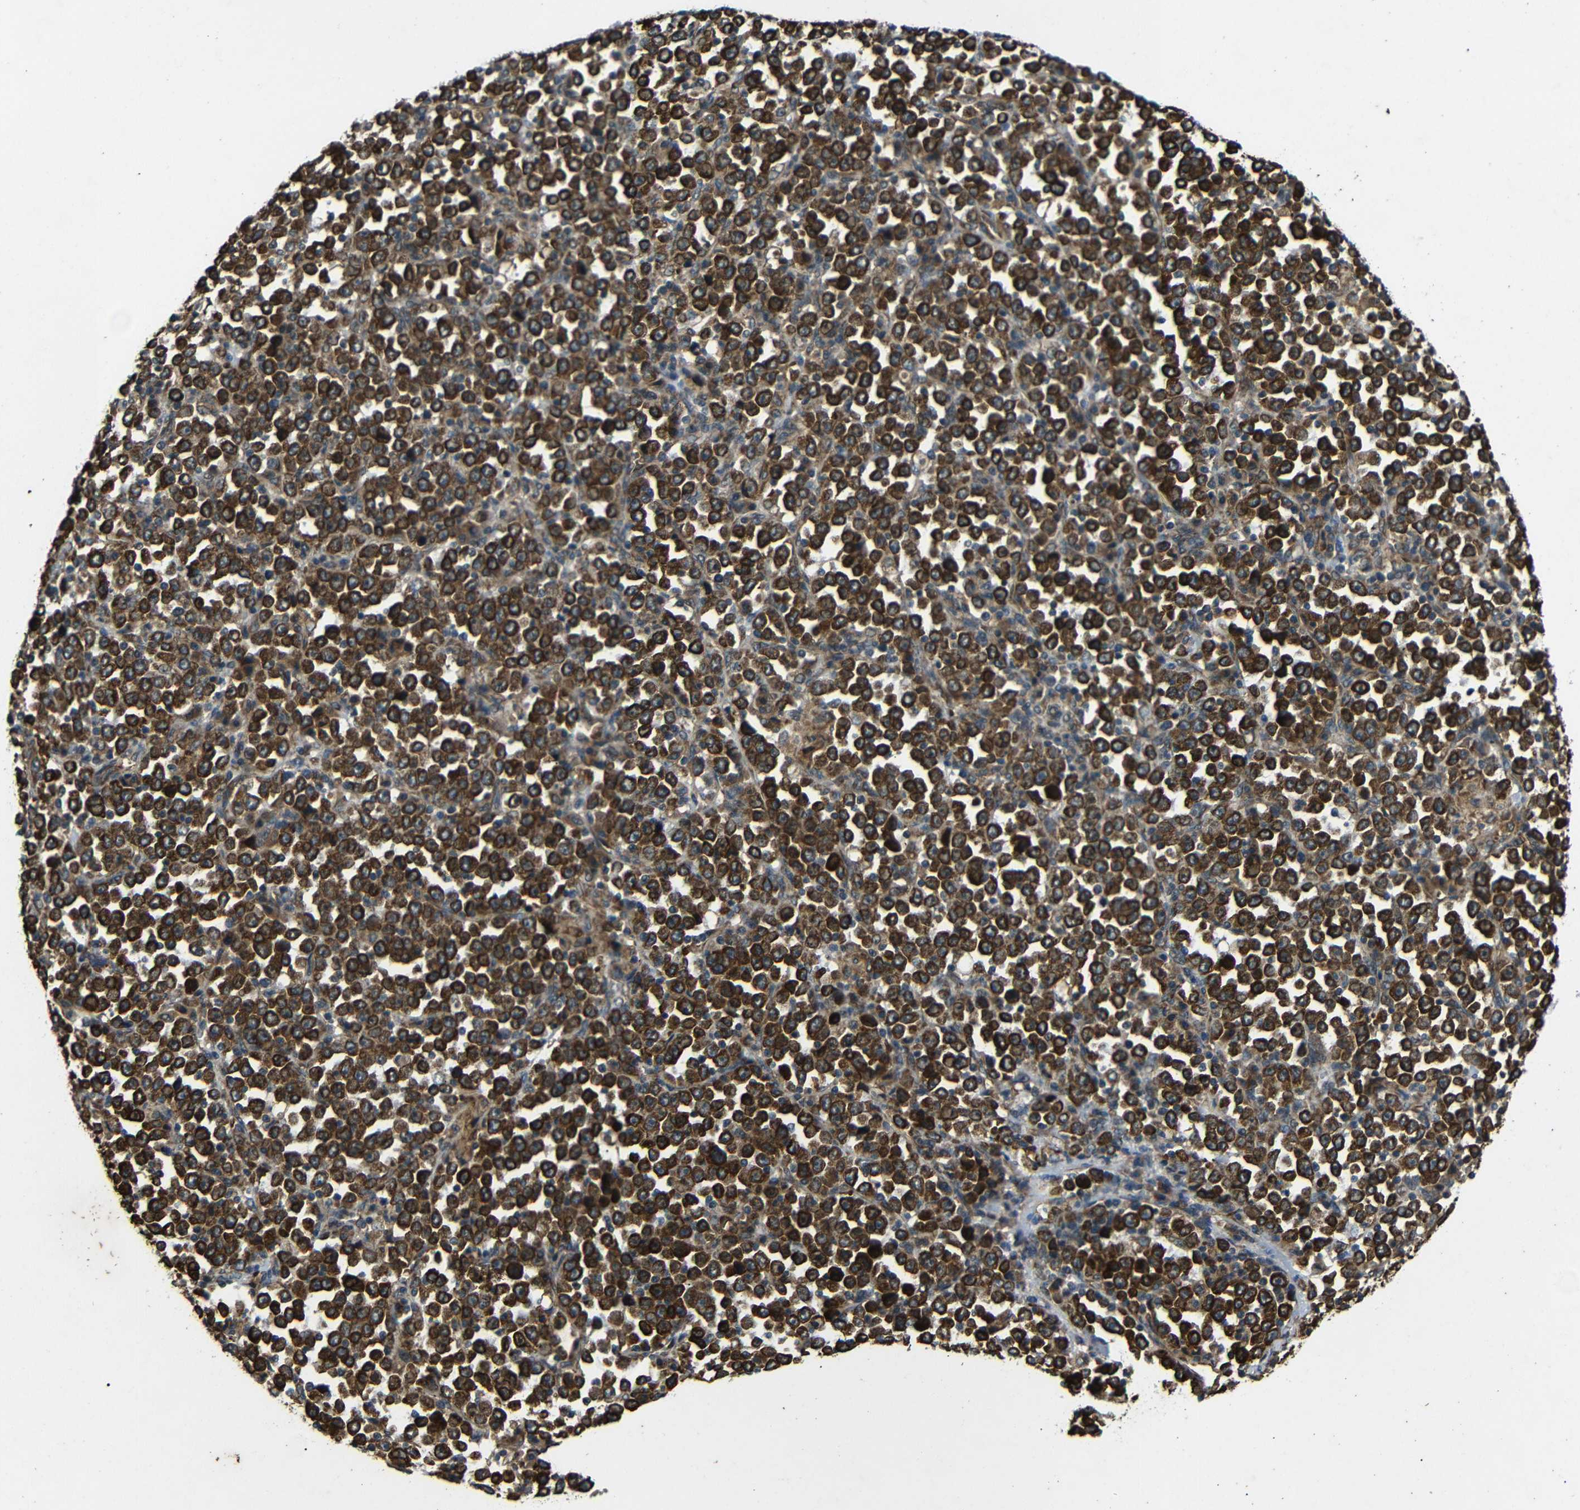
{"staining": {"intensity": "strong", "quantity": ">75%", "location": "cytoplasmic/membranous"}, "tissue": "stomach cancer", "cell_type": "Tumor cells", "image_type": "cancer", "snomed": [{"axis": "morphology", "description": "Normal tissue, NOS"}, {"axis": "morphology", "description": "Adenocarcinoma, NOS"}, {"axis": "topography", "description": "Stomach, upper"}, {"axis": "topography", "description": "Stomach"}], "caption": "A high-resolution micrograph shows immunohistochemistry staining of adenocarcinoma (stomach), which reveals strong cytoplasmic/membranous positivity in about >75% of tumor cells. Using DAB (brown) and hematoxylin (blue) stains, captured at high magnification using brightfield microscopy.", "gene": "TRPC1", "patient": {"sex": "male", "age": 59}}